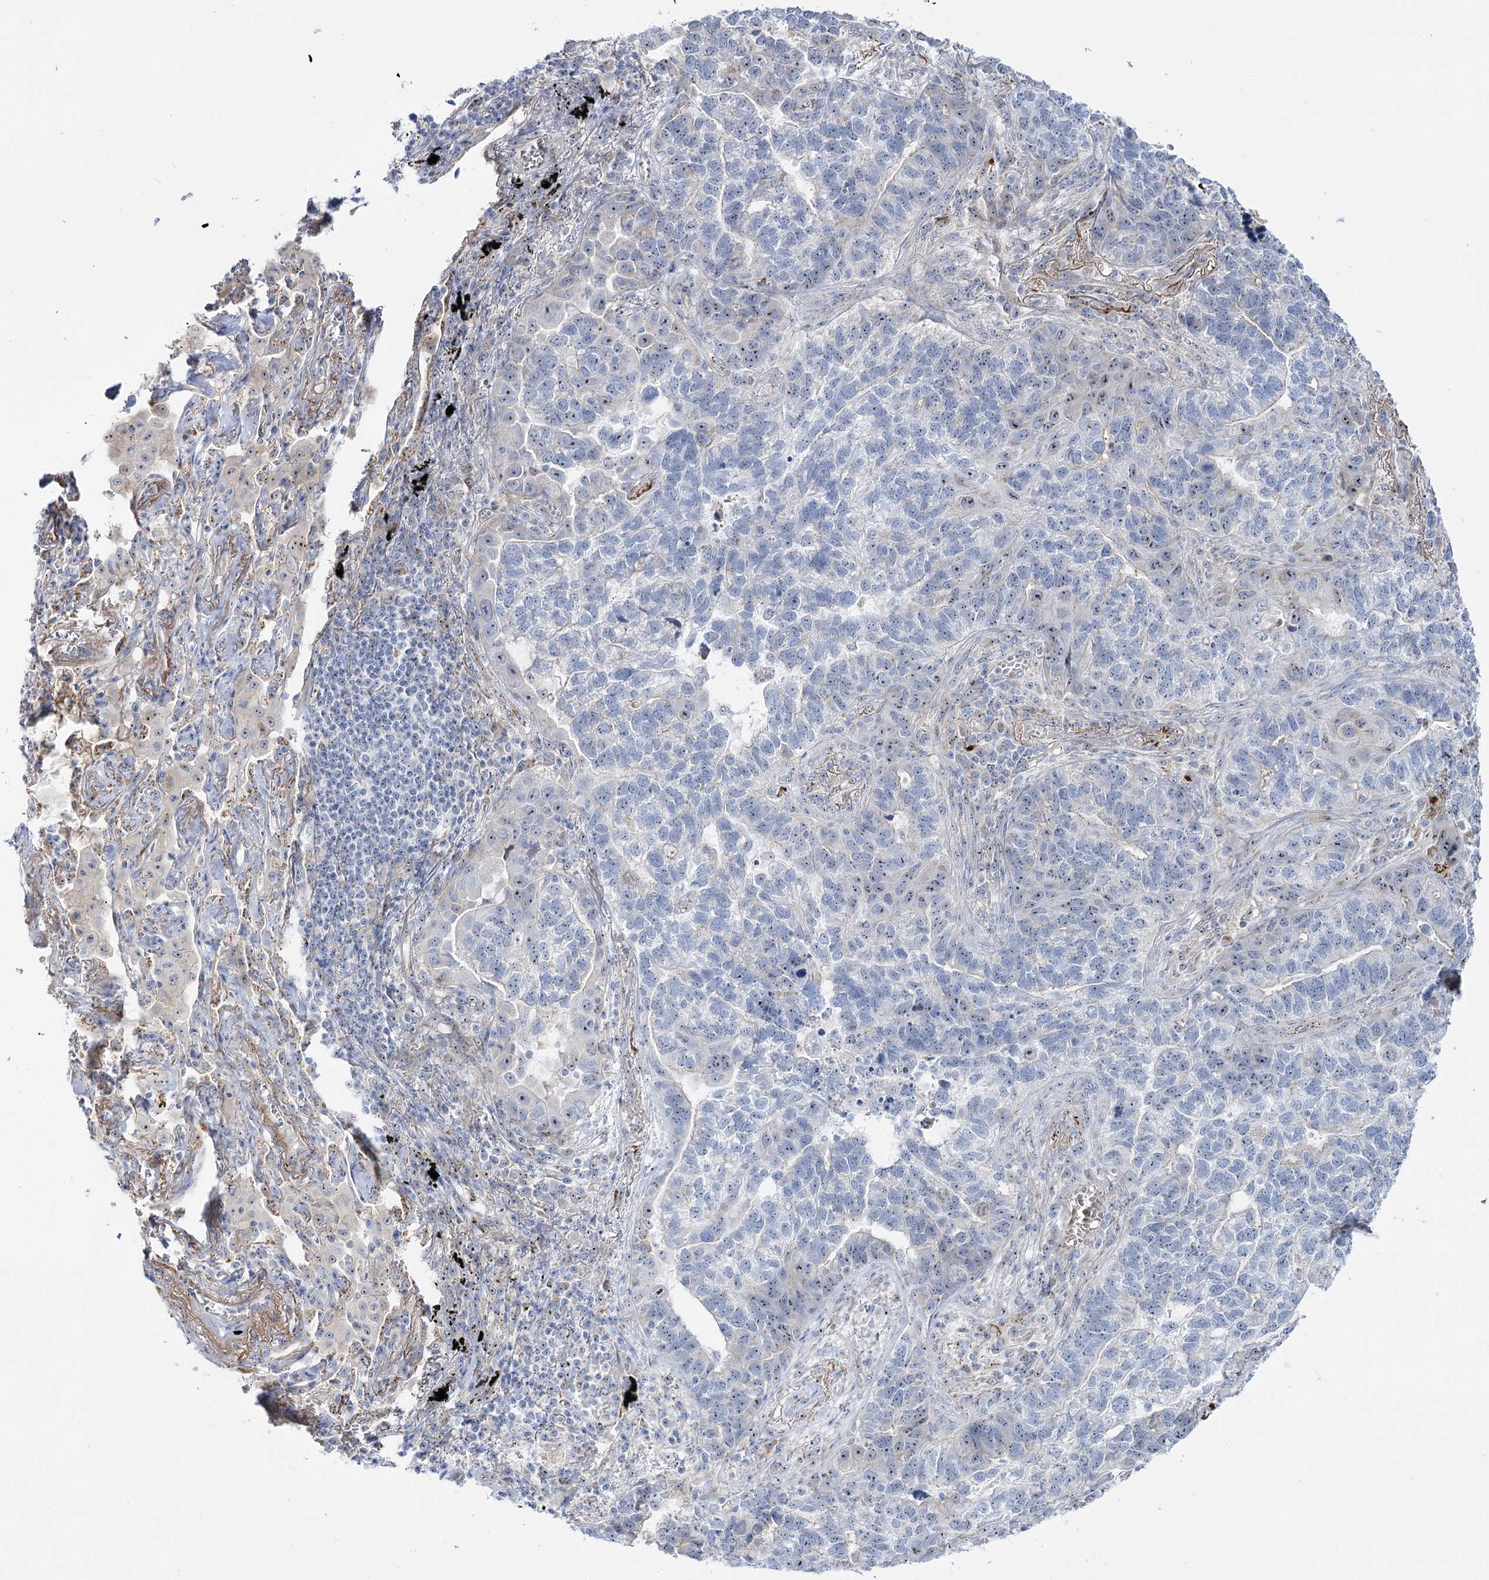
{"staining": {"intensity": "weak", "quantity": "<25%", "location": "nuclear"}, "tissue": "lung cancer", "cell_type": "Tumor cells", "image_type": "cancer", "snomed": [{"axis": "morphology", "description": "Adenocarcinoma, NOS"}, {"axis": "topography", "description": "Lung"}], "caption": "Tumor cells are negative for brown protein staining in lung adenocarcinoma. Brightfield microscopy of immunohistochemistry stained with DAB (brown) and hematoxylin (blue), captured at high magnification.", "gene": "SUOX", "patient": {"sex": "male", "age": 67}}